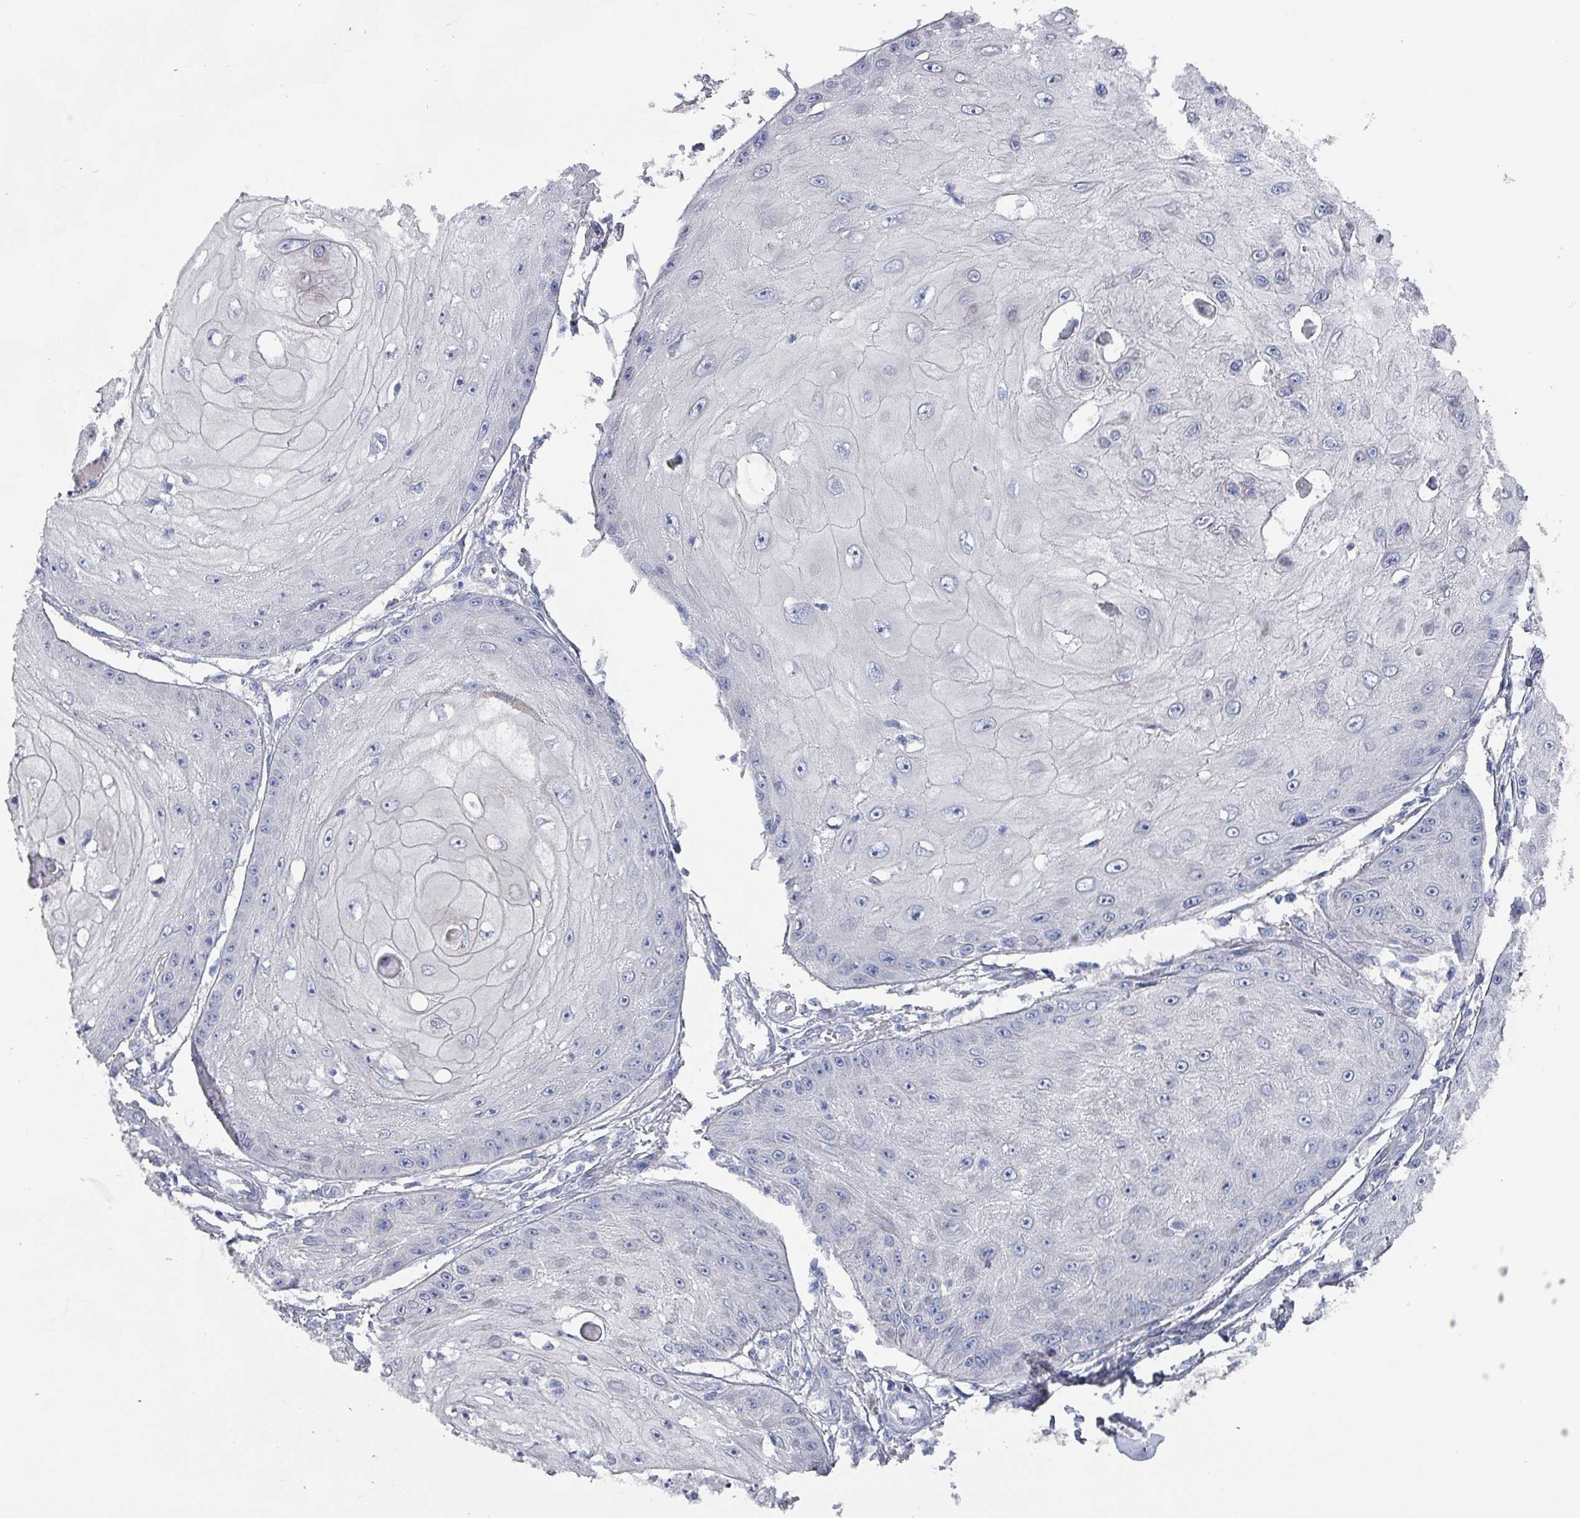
{"staining": {"intensity": "negative", "quantity": "none", "location": "none"}, "tissue": "skin cancer", "cell_type": "Tumor cells", "image_type": "cancer", "snomed": [{"axis": "morphology", "description": "Squamous cell carcinoma, NOS"}, {"axis": "topography", "description": "Skin"}], "caption": "DAB immunohistochemical staining of skin cancer reveals no significant expression in tumor cells.", "gene": "DRD5", "patient": {"sex": "male", "age": 70}}